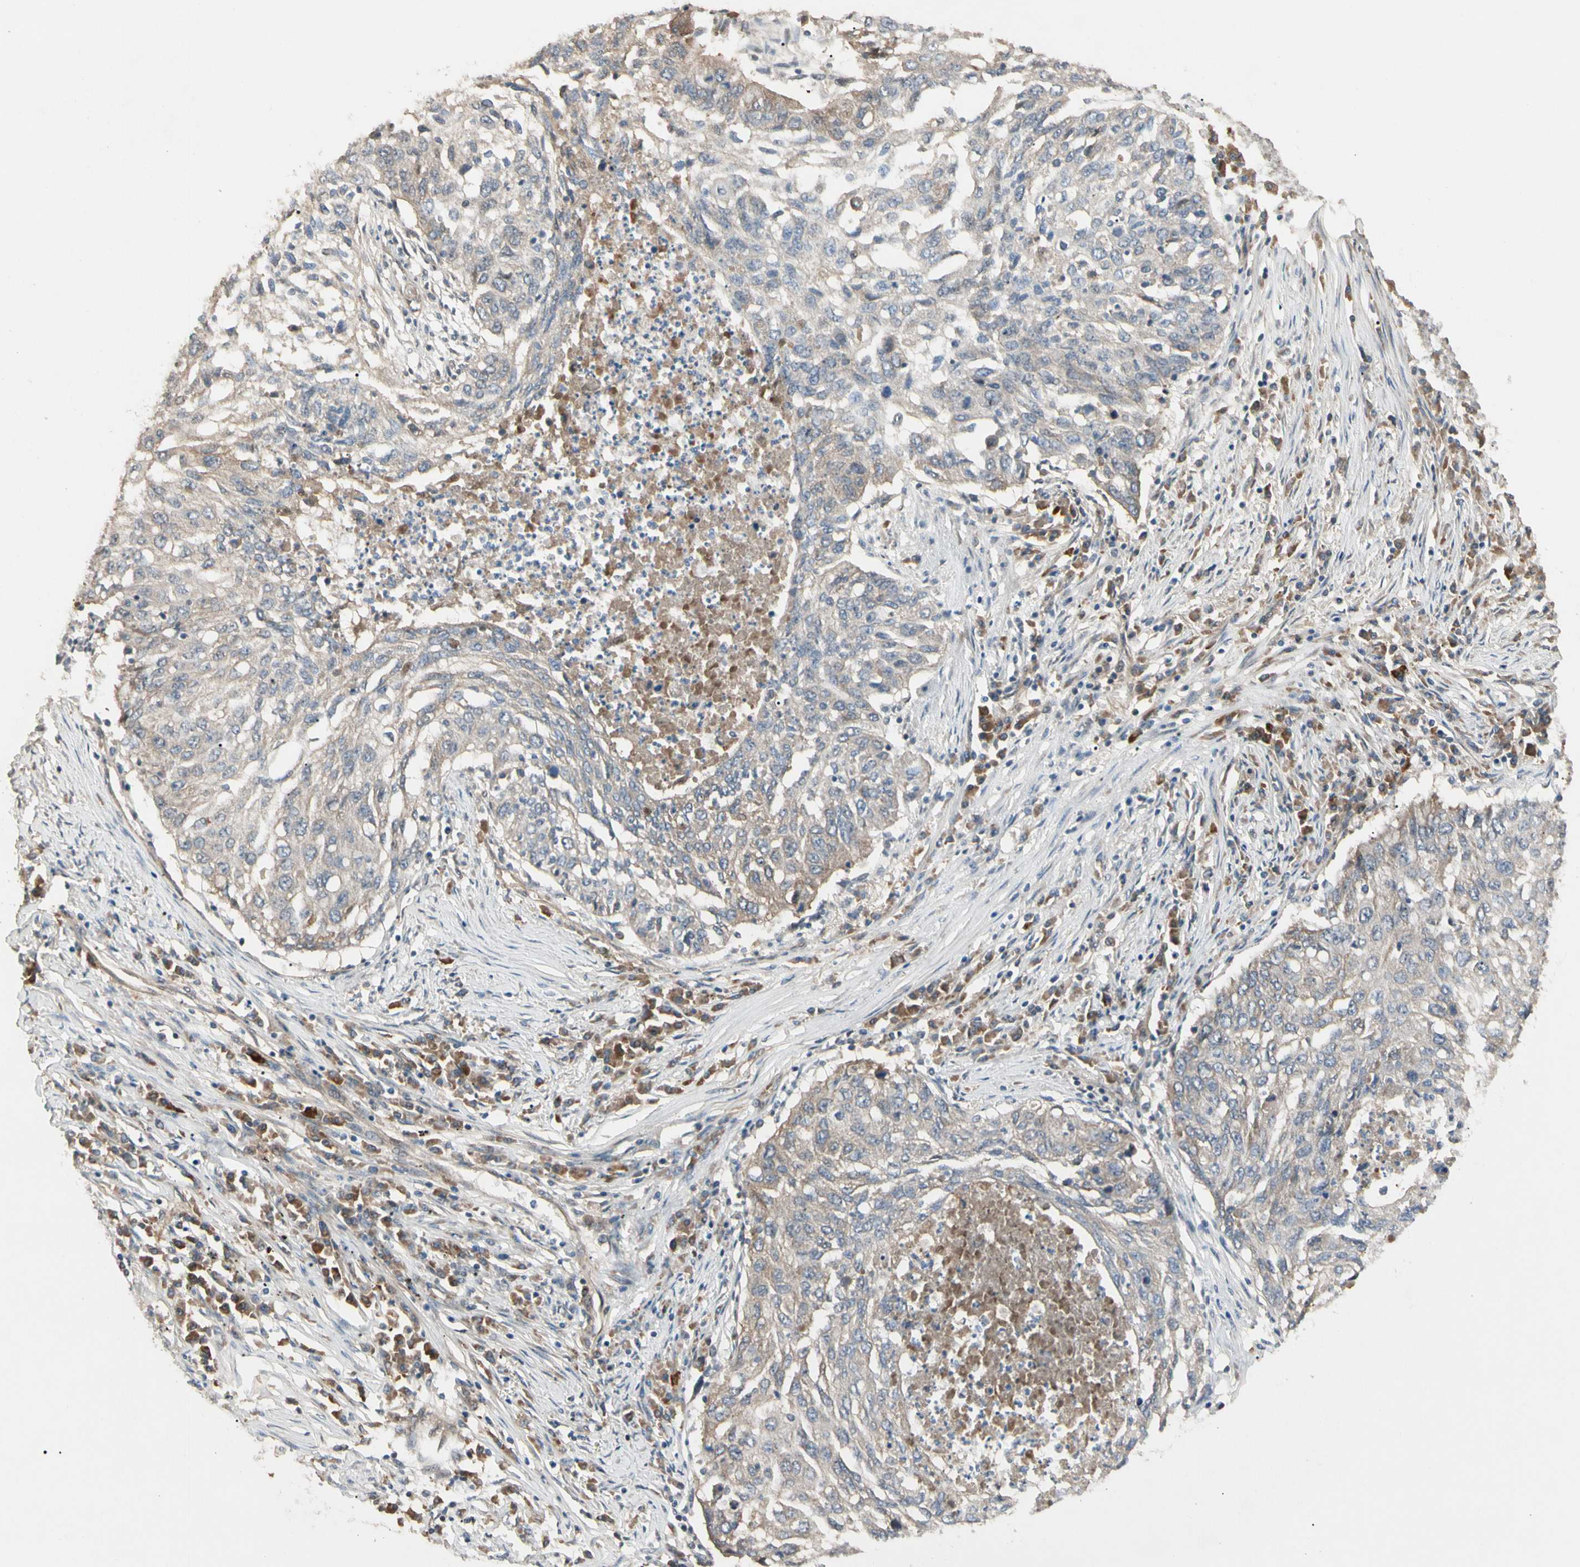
{"staining": {"intensity": "weak", "quantity": "25%-75%", "location": "cytoplasmic/membranous"}, "tissue": "lung cancer", "cell_type": "Tumor cells", "image_type": "cancer", "snomed": [{"axis": "morphology", "description": "Squamous cell carcinoma, NOS"}, {"axis": "topography", "description": "Lung"}], "caption": "Immunohistochemistry micrograph of neoplastic tissue: squamous cell carcinoma (lung) stained using immunohistochemistry reveals low levels of weak protein expression localized specifically in the cytoplasmic/membranous of tumor cells, appearing as a cytoplasmic/membranous brown color.", "gene": "ATG4C", "patient": {"sex": "female", "age": 63}}